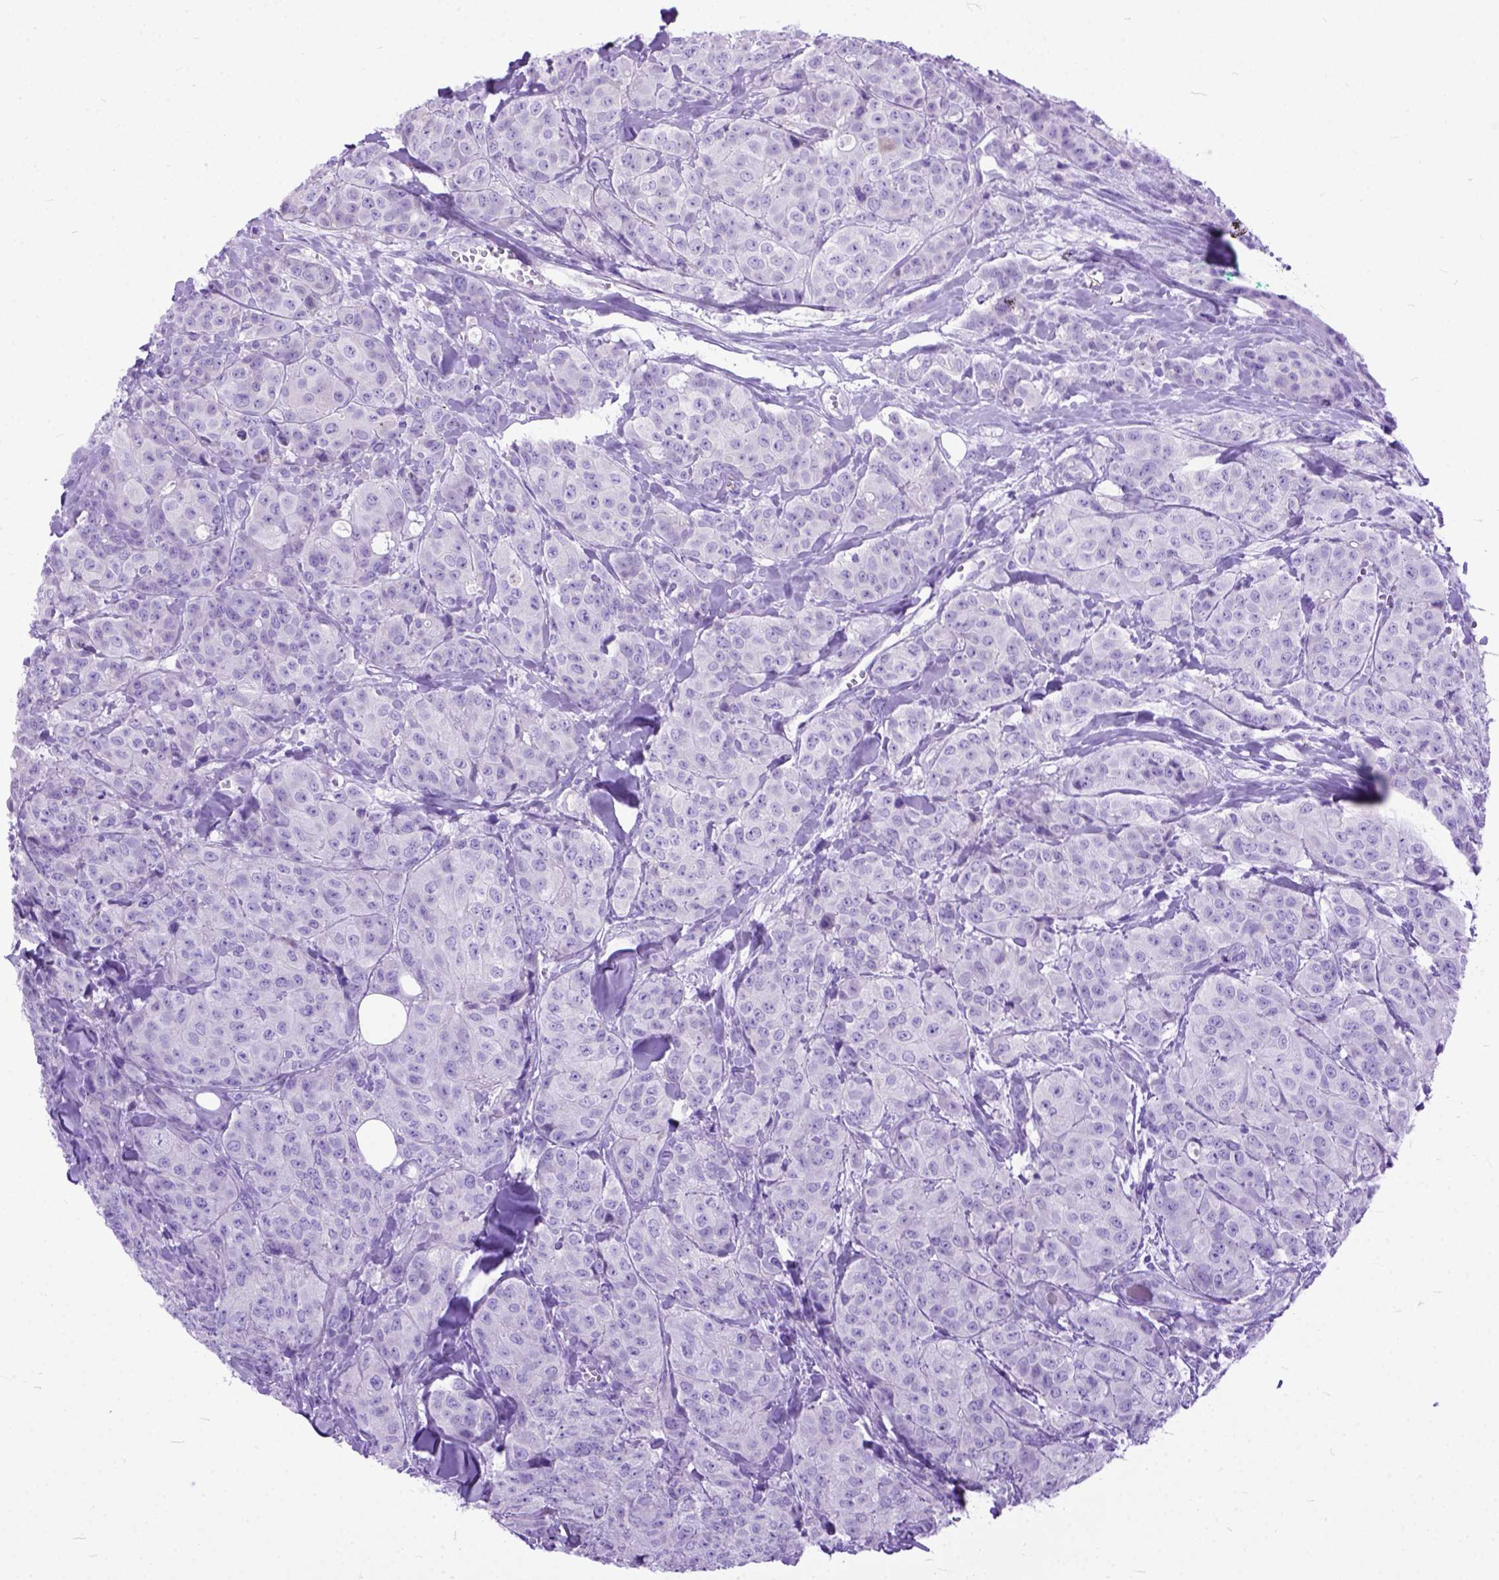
{"staining": {"intensity": "negative", "quantity": "none", "location": "none"}, "tissue": "breast cancer", "cell_type": "Tumor cells", "image_type": "cancer", "snomed": [{"axis": "morphology", "description": "Duct carcinoma"}, {"axis": "topography", "description": "Breast"}], "caption": "A high-resolution micrograph shows IHC staining of breast infiltrating ductal carcinoma, which demonstrates no significant expression in tumor cells.", "gene": "ODAD3", "patient": {"sex": "female", "age": 43}}